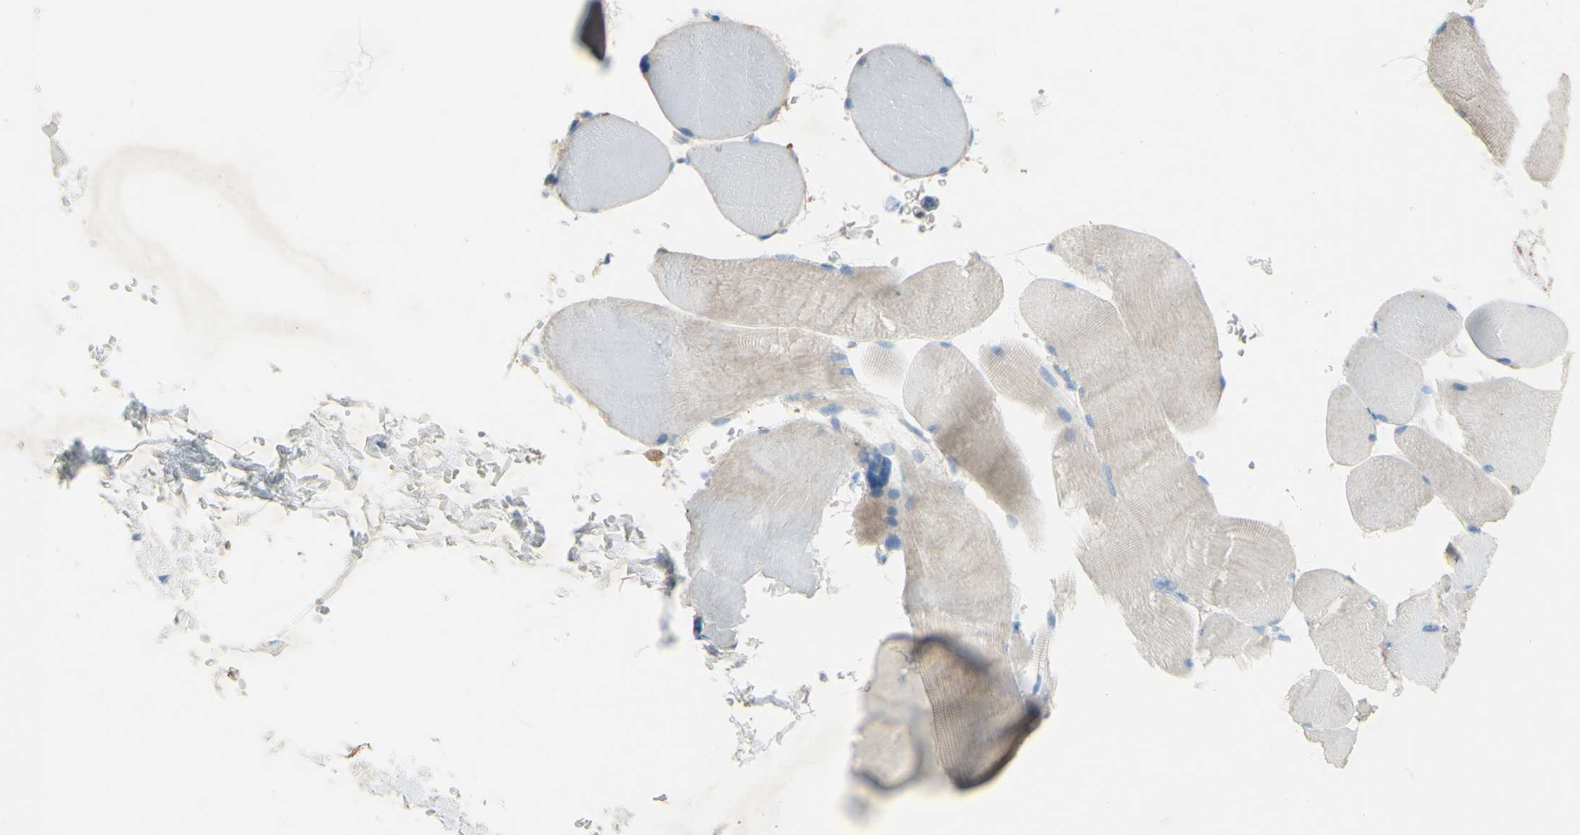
{"staining": {"intensity": "negative", "quantity": "none", "location": "none"}, "tissue": "skeletal muscle", "cell_type": "Myocytes", "image_type": "normal", "snomed": [{"axis": "morphology", "description": "Normal tissue, NOS"}, {"axis": "topography", "description": "Skin"}, {"axis": "topography", "description": "Skeletal muscle"}], "caption": "This image is of normal skeletal muscle stained with immunohistochemistry to label a protein in brown with the nuclei are counter-stained blue. There is no expression in myocytes. (DAB (3,3'-diaminobenzidine) immunohistochemistry visualized using brightfield microscopy, high magnification).", "gene": "ACADL", "patient": {"sex": "male", "age": 83}}